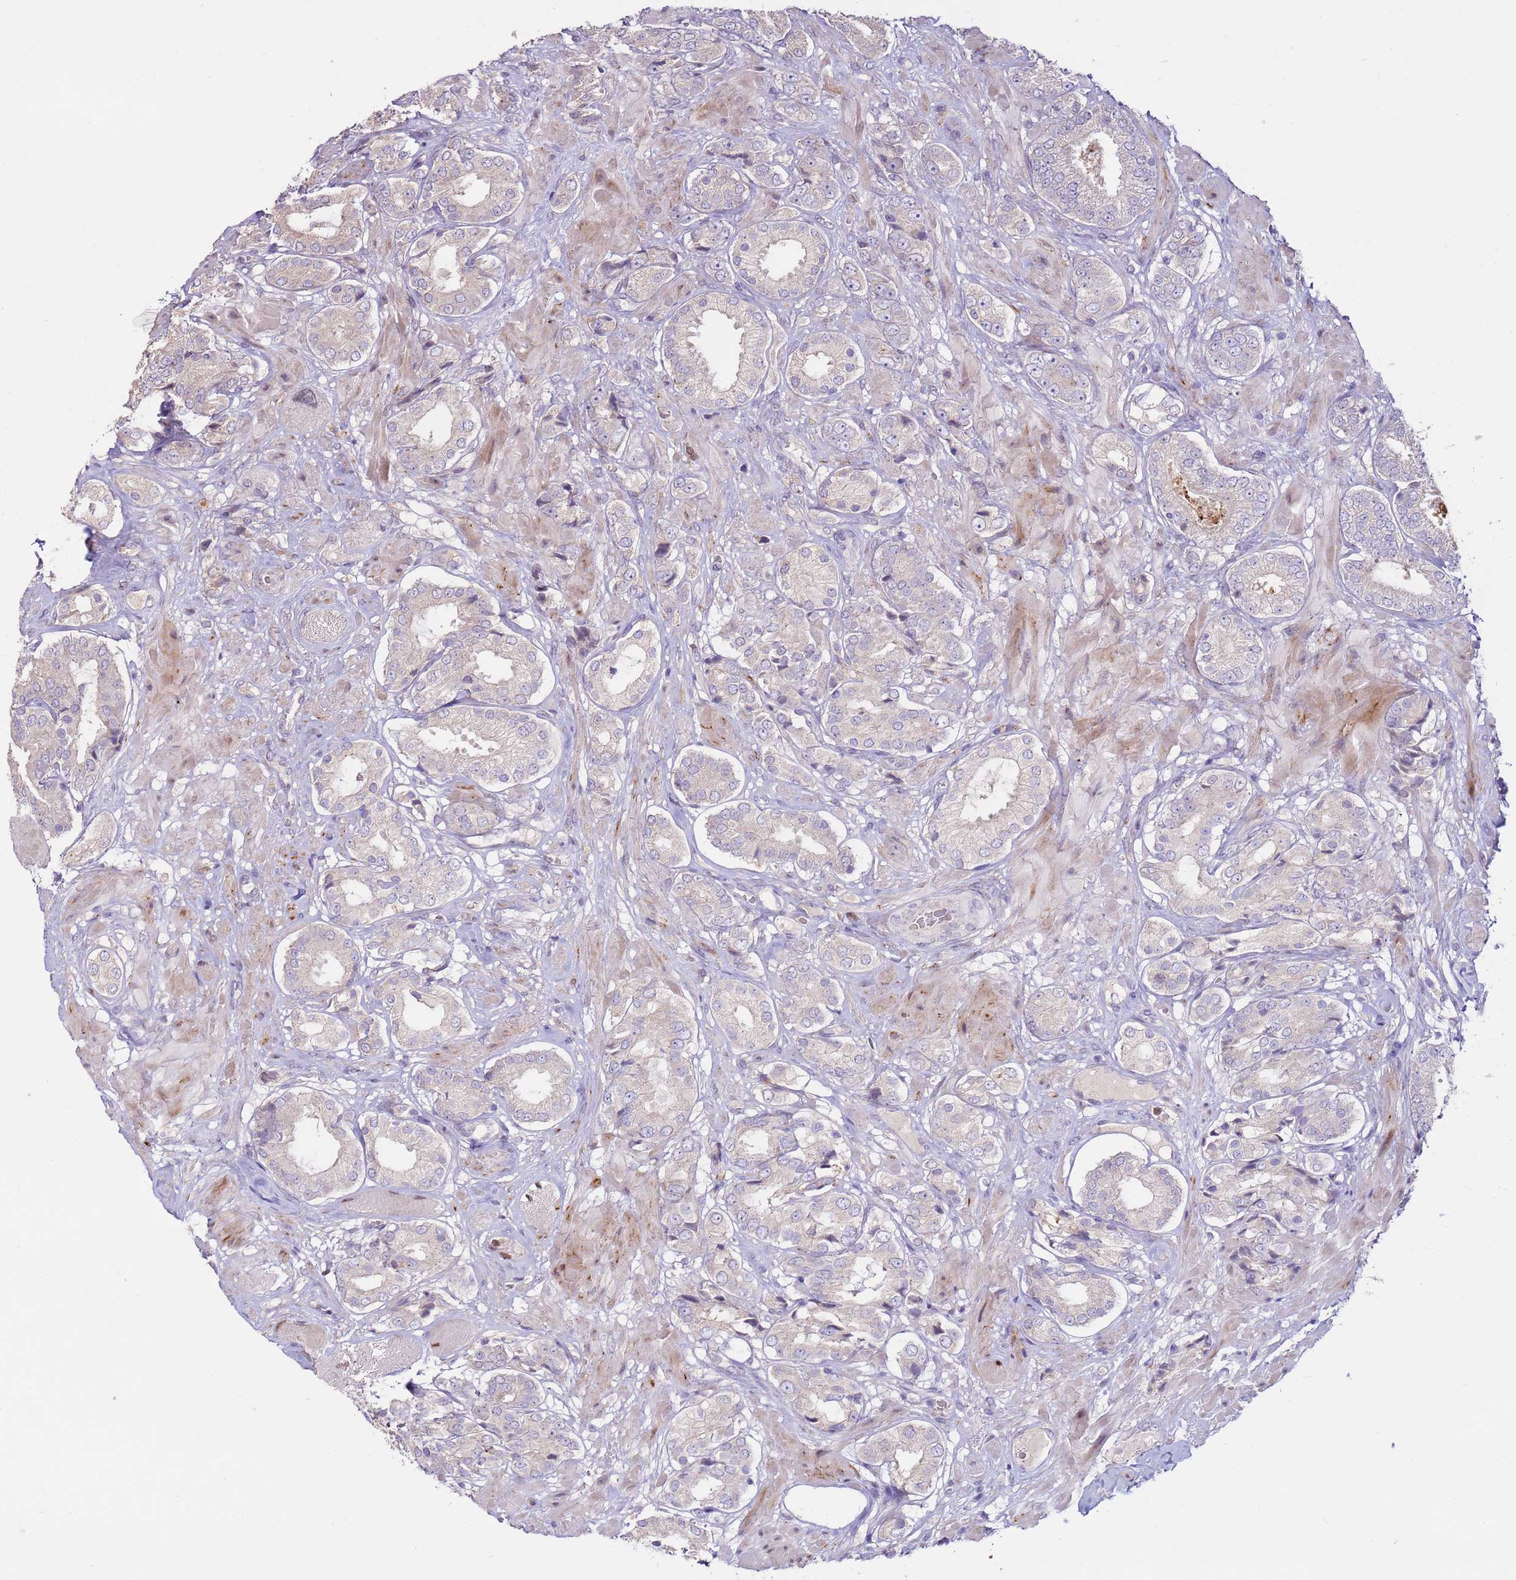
{"staining": {"intensity": "negative", "quantity": "none", "location": "none"}, "tissue": "prostate cancer", "cell_type": "Tumor cells", "image_type": "cancer", "snomed": [{"axis": "morphology", "description": "Adenocarcinoma, High grade"}, {"axis": "topography", "description": "Prostate and seminal vesicle, NOS"}], "caption": "Image shows no protein positivity in tumor cells of prostate cancer (high-grade adenocarcinoma) tissue.", "gene": "LGI4", "patient": {"sex": "male", "age": 64}}